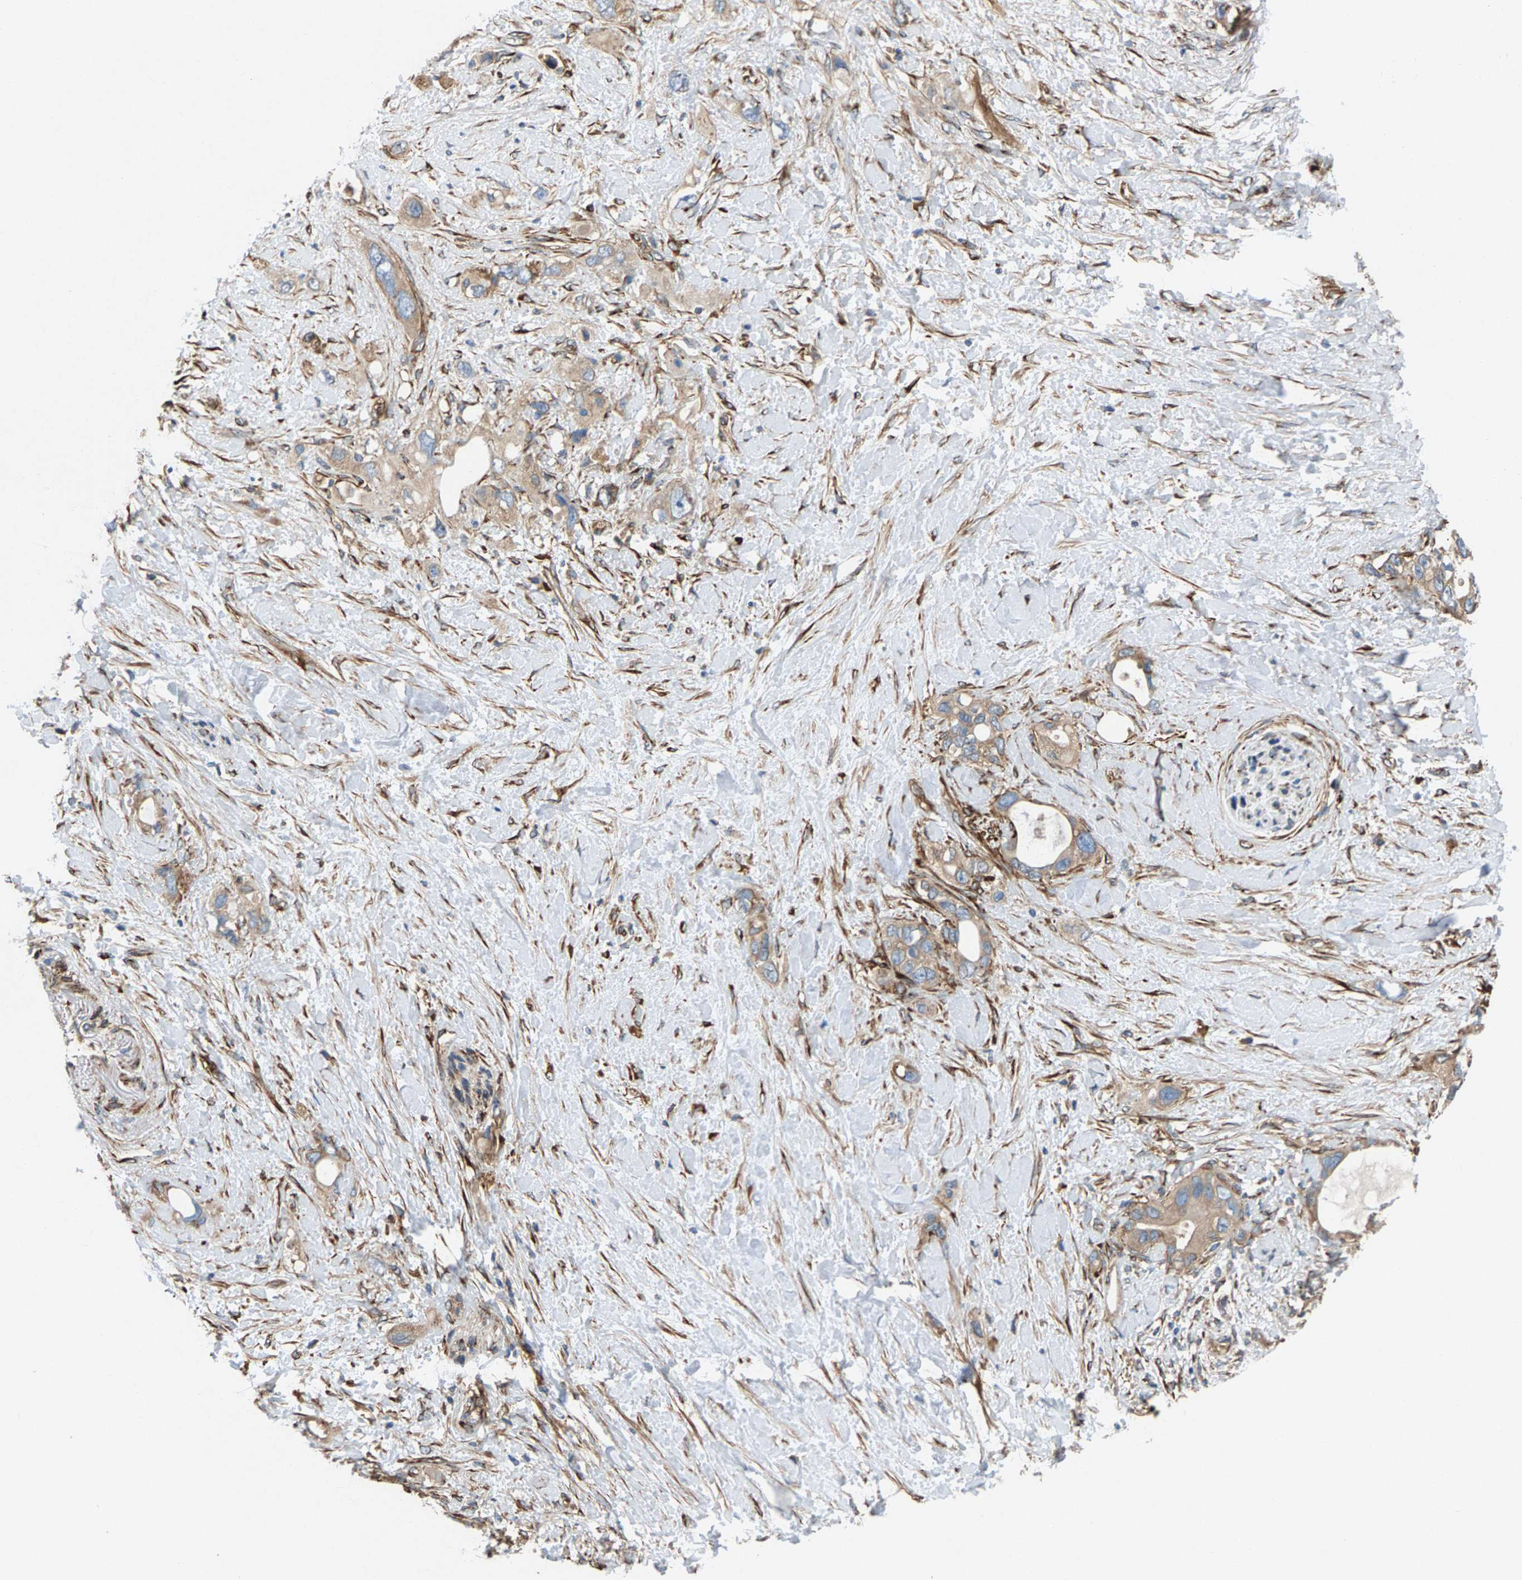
{"staining": {"intensity": "weak", "quantity": ">75%", "location": "cytoplasmic/membranous"}, "tissue": "pancreatic cancer", "cell_type": "Tumor cells", "image_type": "cancer", "snomed": [{"axis": "morphology", "description": "Adenocarcinoma, NOS"}, {"axis": "topography", "description": "Pancreas"}], "caption": "High-magnification brightfield microscopy of pancreatic cancer stained with DAB (3,3'-diaminobenzidine) (brown) and counterstained with hematoxylin (blue). tumor cells exhibit weak cytoplasmic/membranous positivity is seen in about>75% of cells.", "gene": "PDCL", "patient": {"sex": "female", "age": 56}}